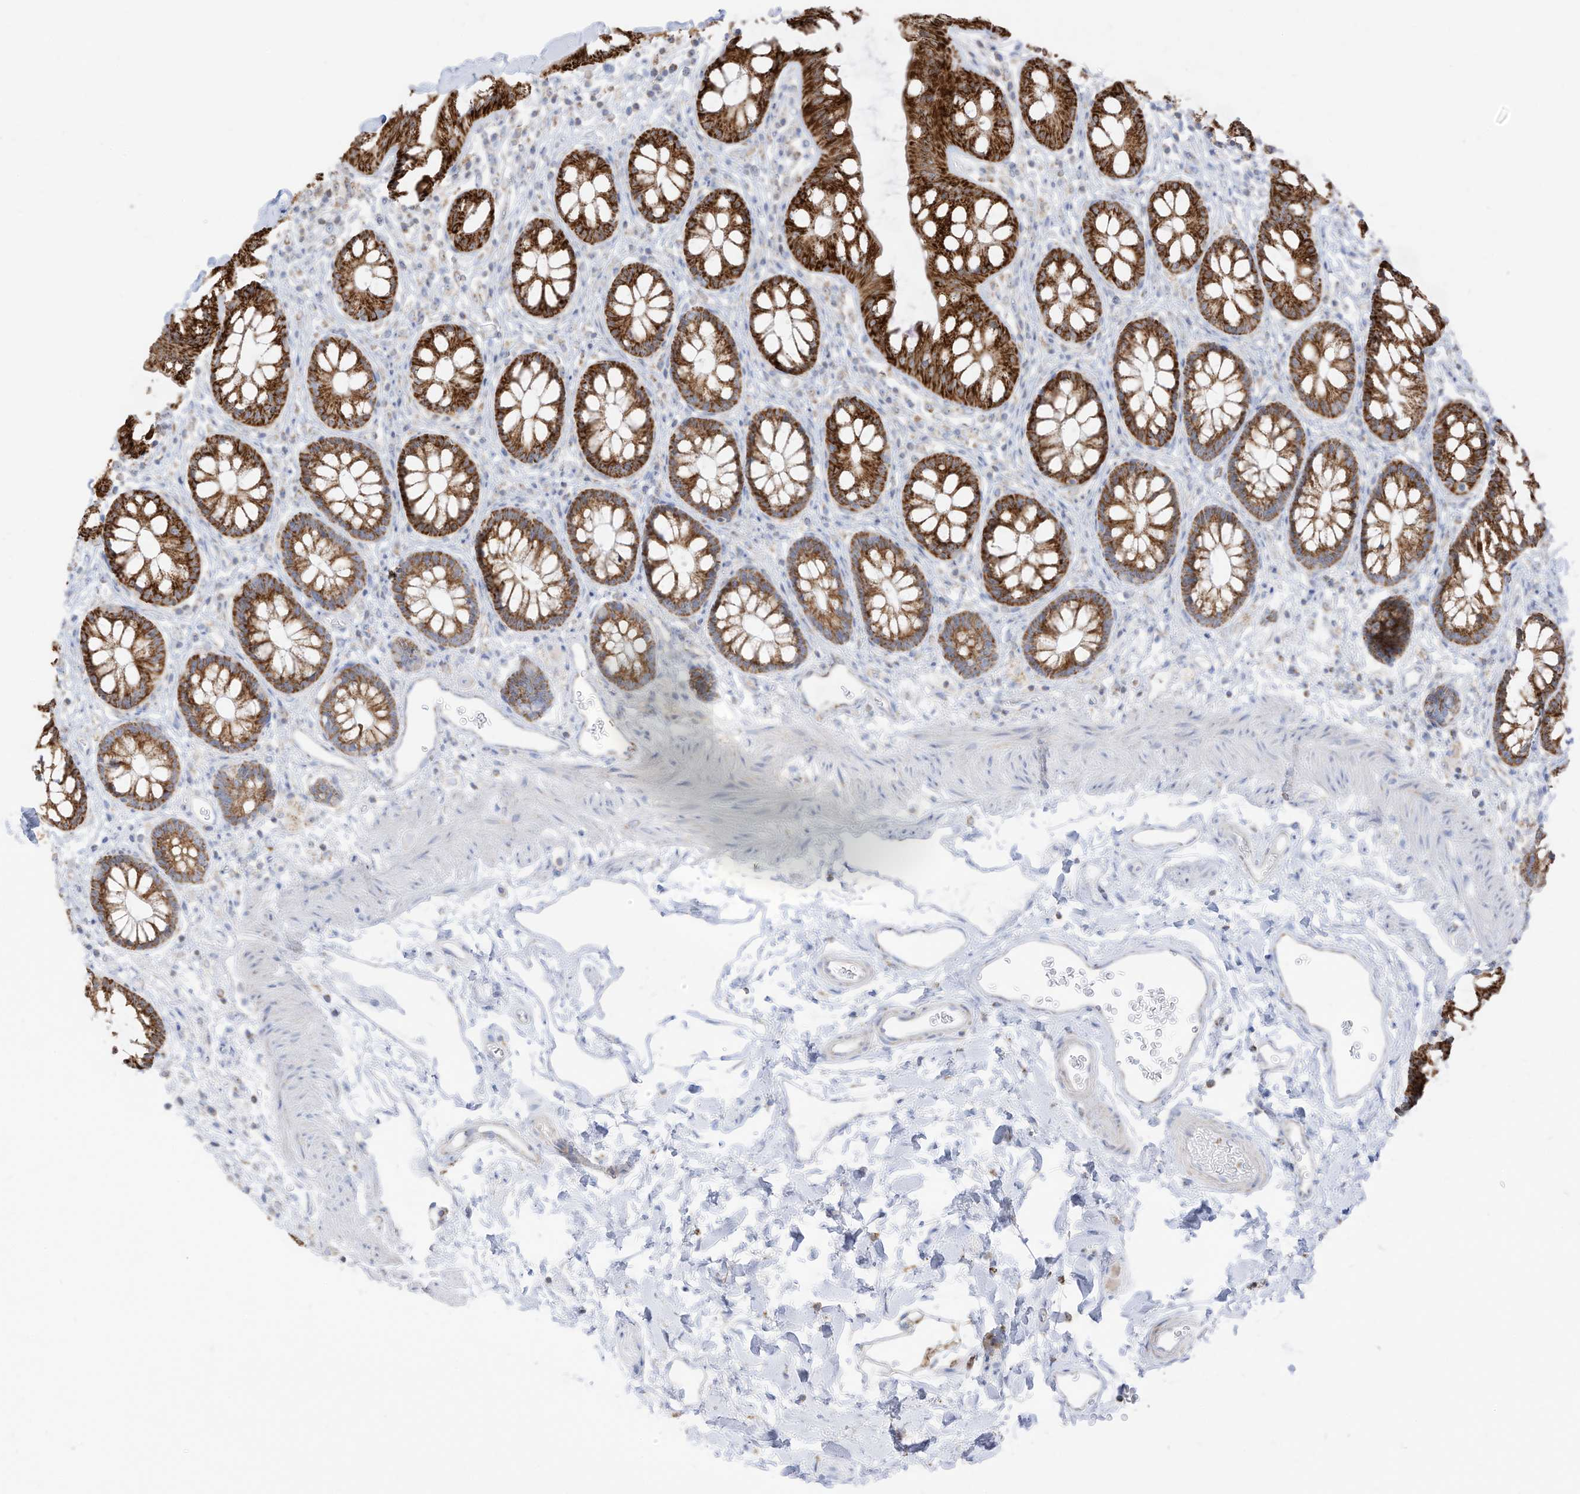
{"staining": {"intensity": "strong", "quantity": ">75%", "location": "cytoplasmic/membranous"}, "tissue": "rectum", "cell_type": "Glandular cells", "image_type": "normal", "snomed": [{"axis": "morphology", "description": "Normal tissue, NOS"}, {"axis": "topography", "description": "Rectum"}], "caption": "A photomicrograph of rectum stained for a protein exhibits strong cytoplasmic/membranous brown staining in glandular cells.", "gene": "ETHE1", "patient": {"sex": "female", "age": 65}}